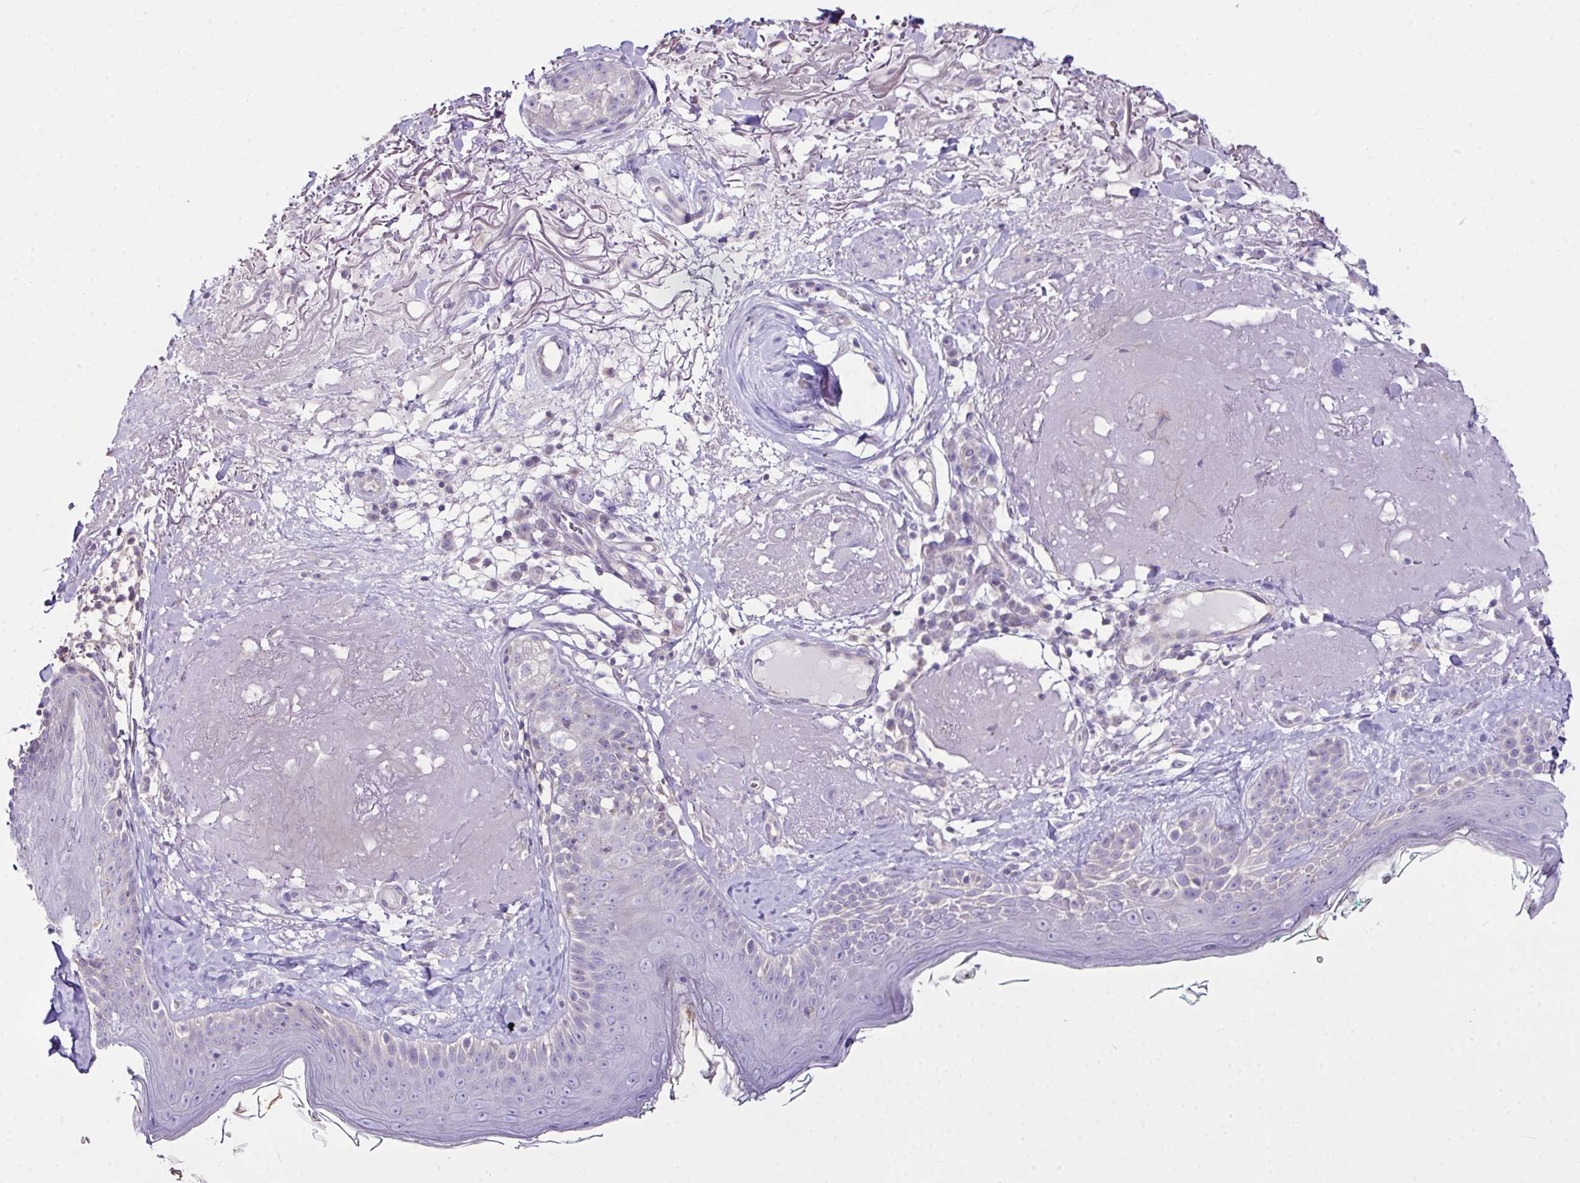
{"staining": {"intensity": "negative", "quantity": "none", "location": "none"}, "tissue": "skin", "cell_type": "Fibroblasts", "image_type": "normal", "snomed": [{"axis": "morphology", "description": "Normal tissue, NOS"}, {"axis": "topography", "description": "Skin"}], "caption": "An immunohistochemistry (IHC) image of normal skin is shown. There is no staining in fibroblasts of skin.", "gene": "D2HGDH", "patient": {"sex": "male", "age": 73}}